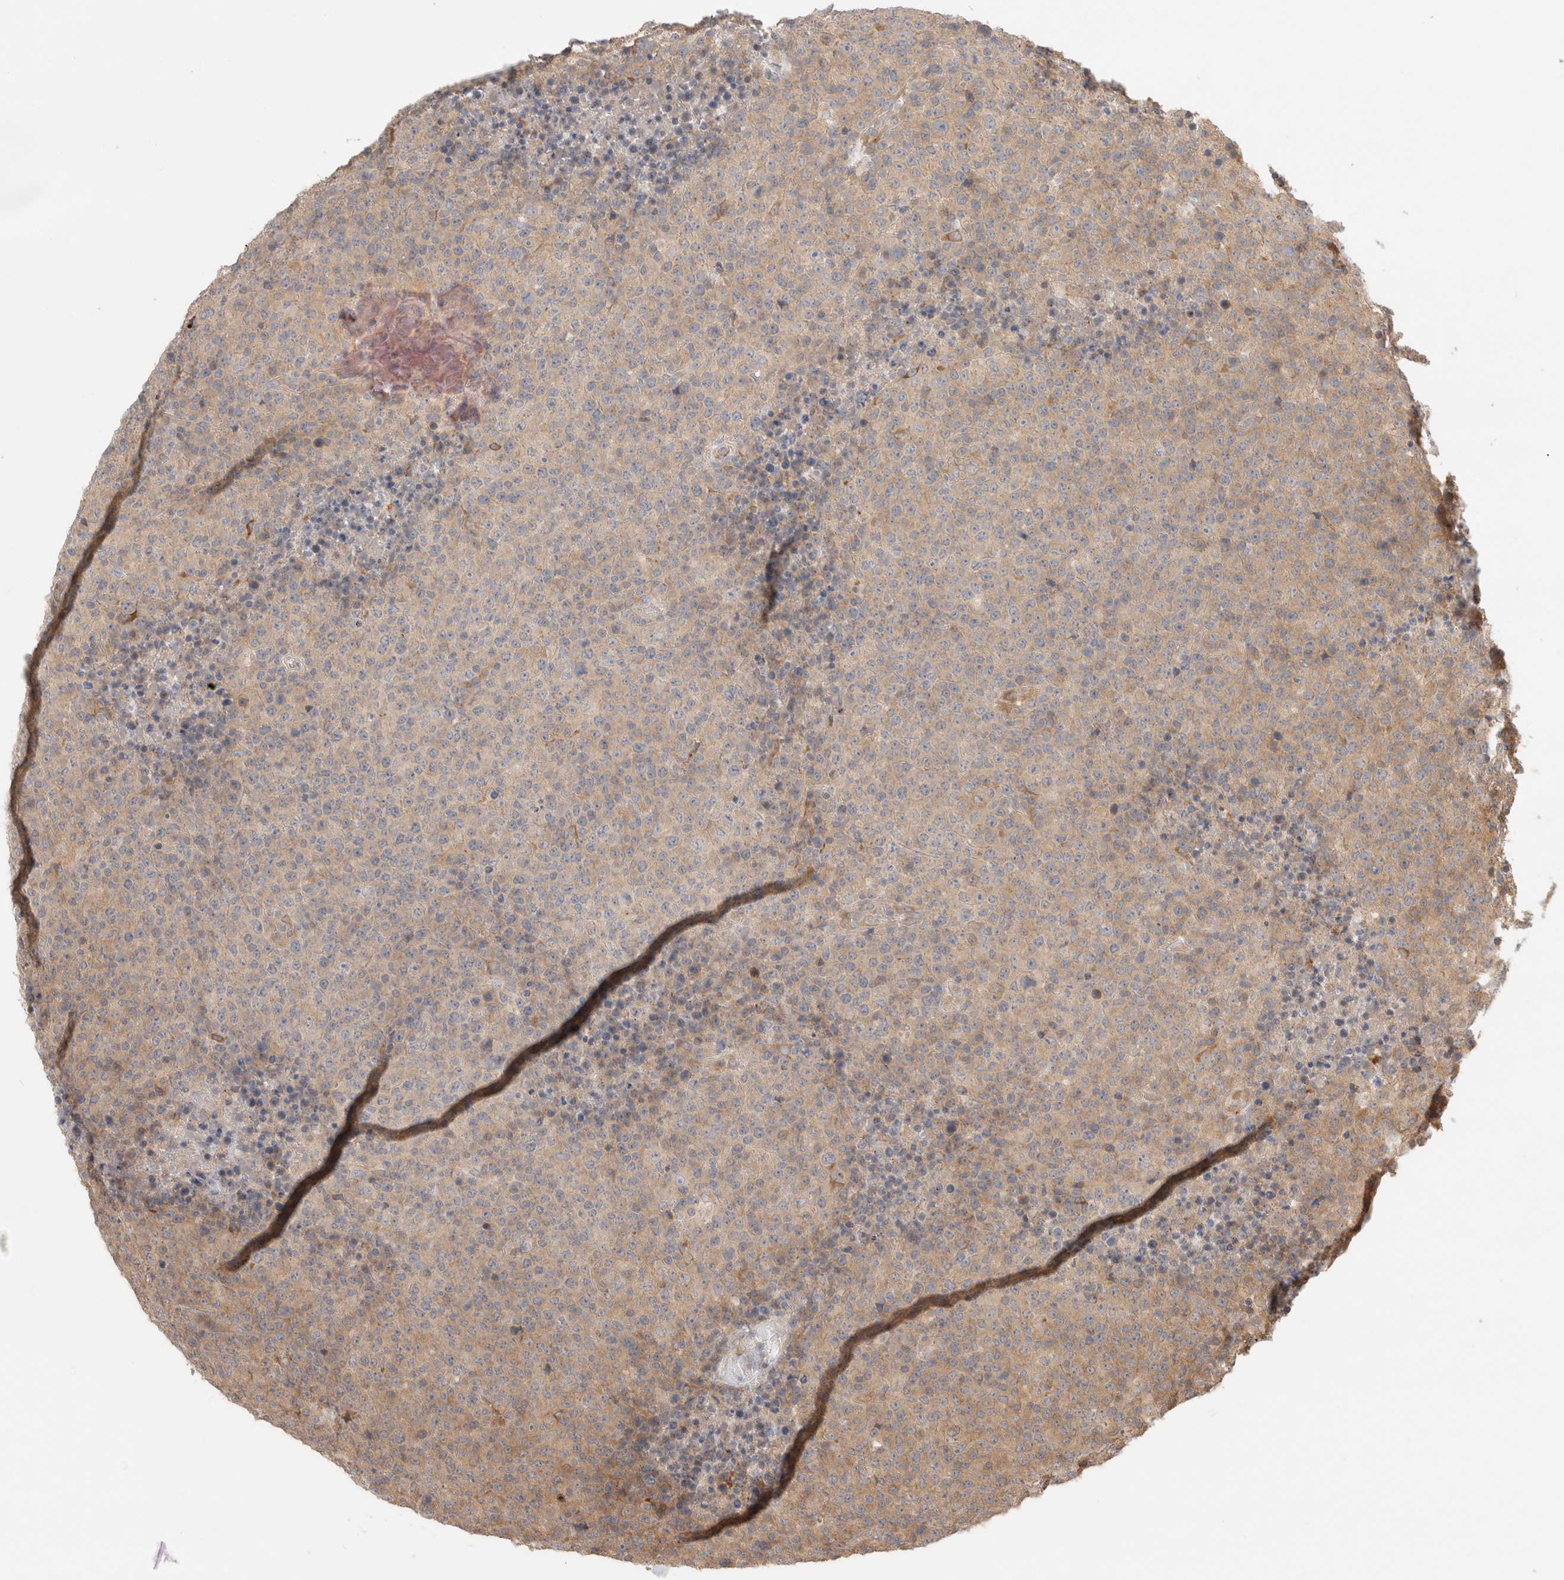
{"staining": {"intensity": "weak", "quantity": "25%-75%", "location": "cytoplasmic/membranous"}, "tissue": "lymphoma", "cell_type": "Tumor cells", "image_type": "cancer", "snomed": [{"axis": "morphology", "description": "Malignant lymphoma, non-Hodgkin's type, High grade"}, {"axis": "topography", "description": "Lymph node"}], "caption": "Immunohistochemistry histopathology image of lymphoma stained for a protein (brown), which exhibits low levels of weak cytoplasmic/membranous expression in approximately 25%-75% of tumor cells.", "gene": "VPS28", "patient": {"sex": "male", "age": 13}}